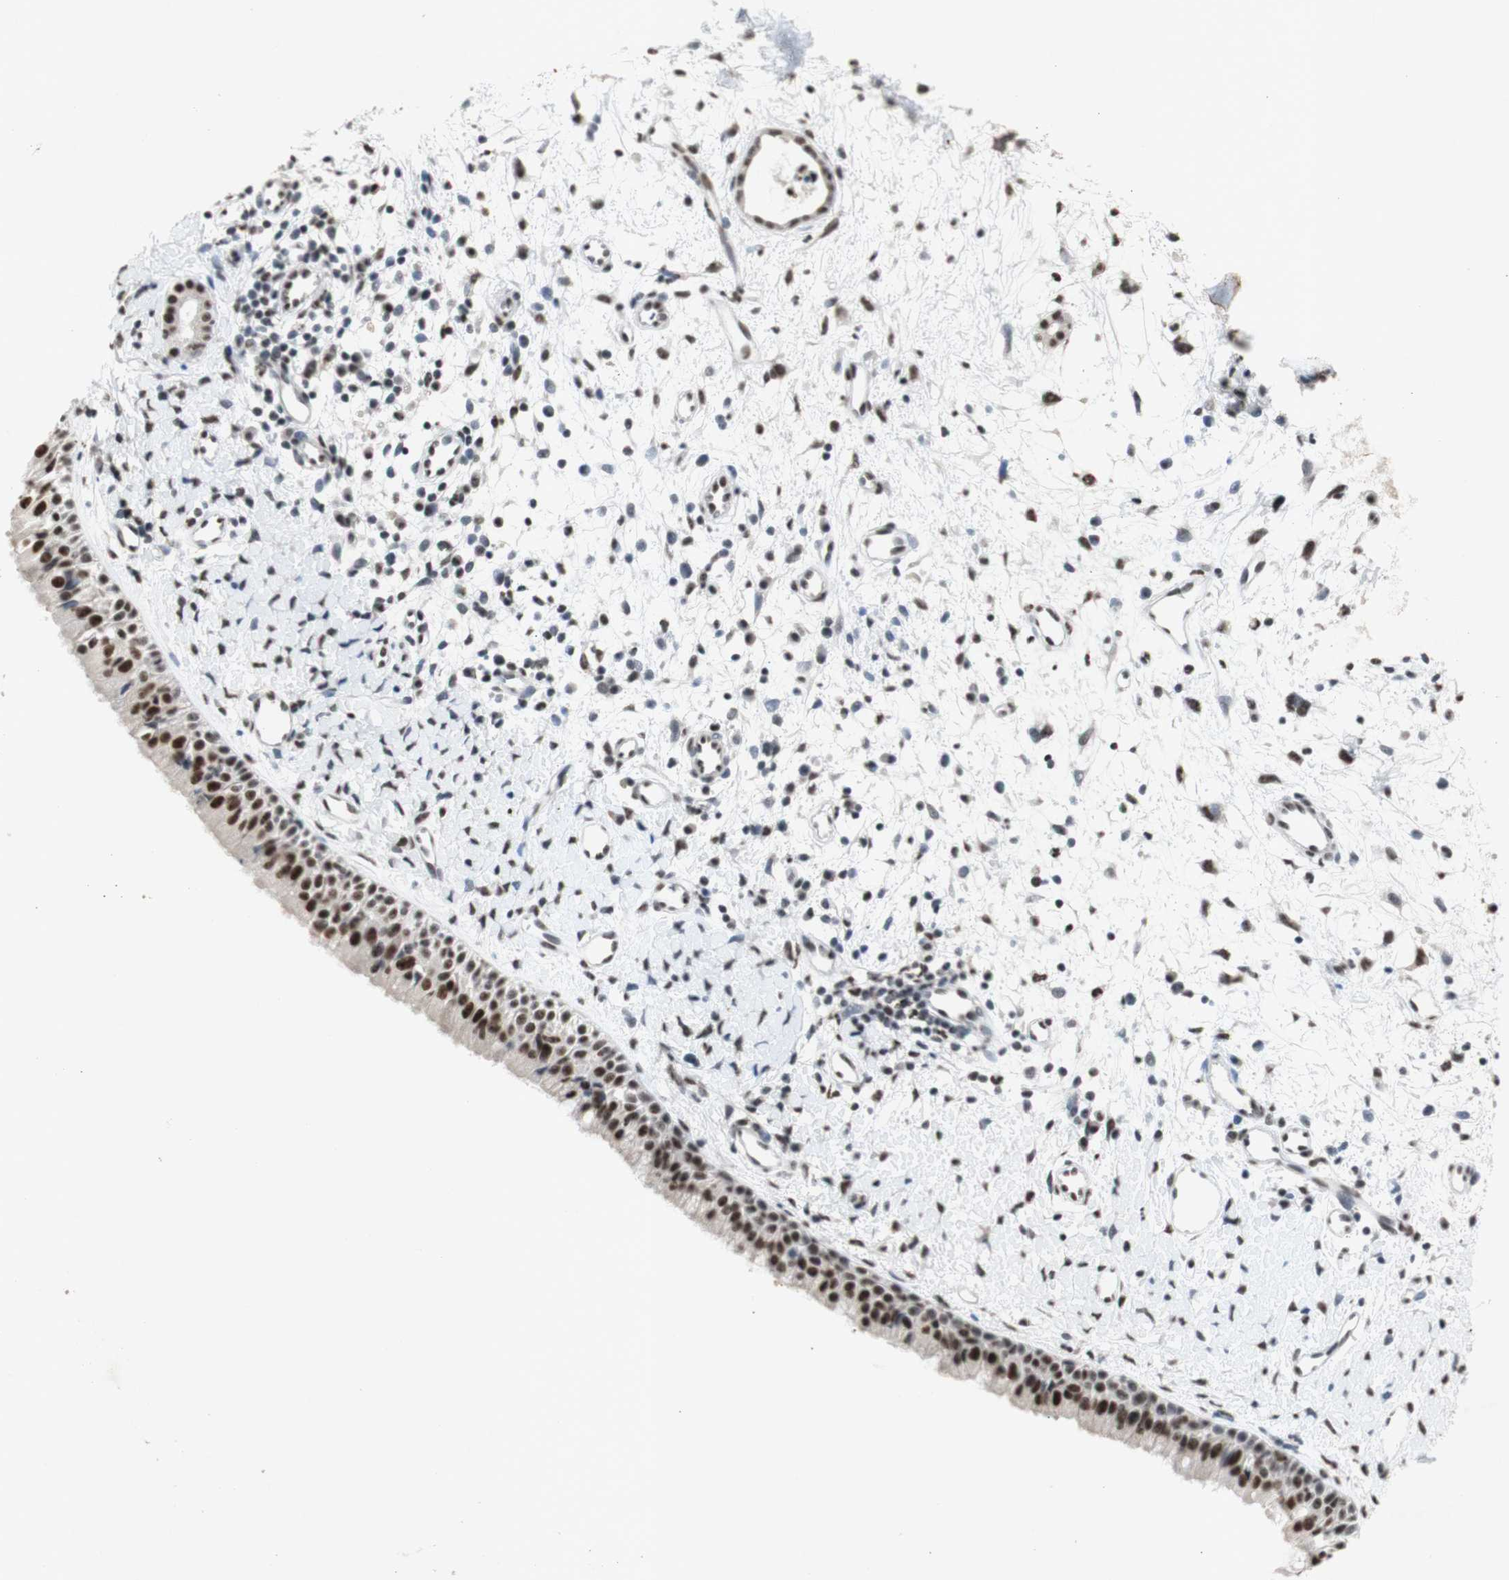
{"staining": {"intensity": "strong", "quantity": ">75%", "location": "nuclear"}, "tissue": "nasopharynx", "cell_type": "Respiratory epithelial cells", "image_type": "normal", "snomed": [{"axis": "morphology", "description": "Normal tissue, NOS"}, {"axis": "topography", "description": "Nasopharynx"}], "caption": "Immunohistochemical staining of normal nasopharynx displays high levels of strong nuclear positivity in approximately >75% of respiratory epithelial cells.", "gene": "SNRPB", "patient": {"sex": "male", "age": 22}}